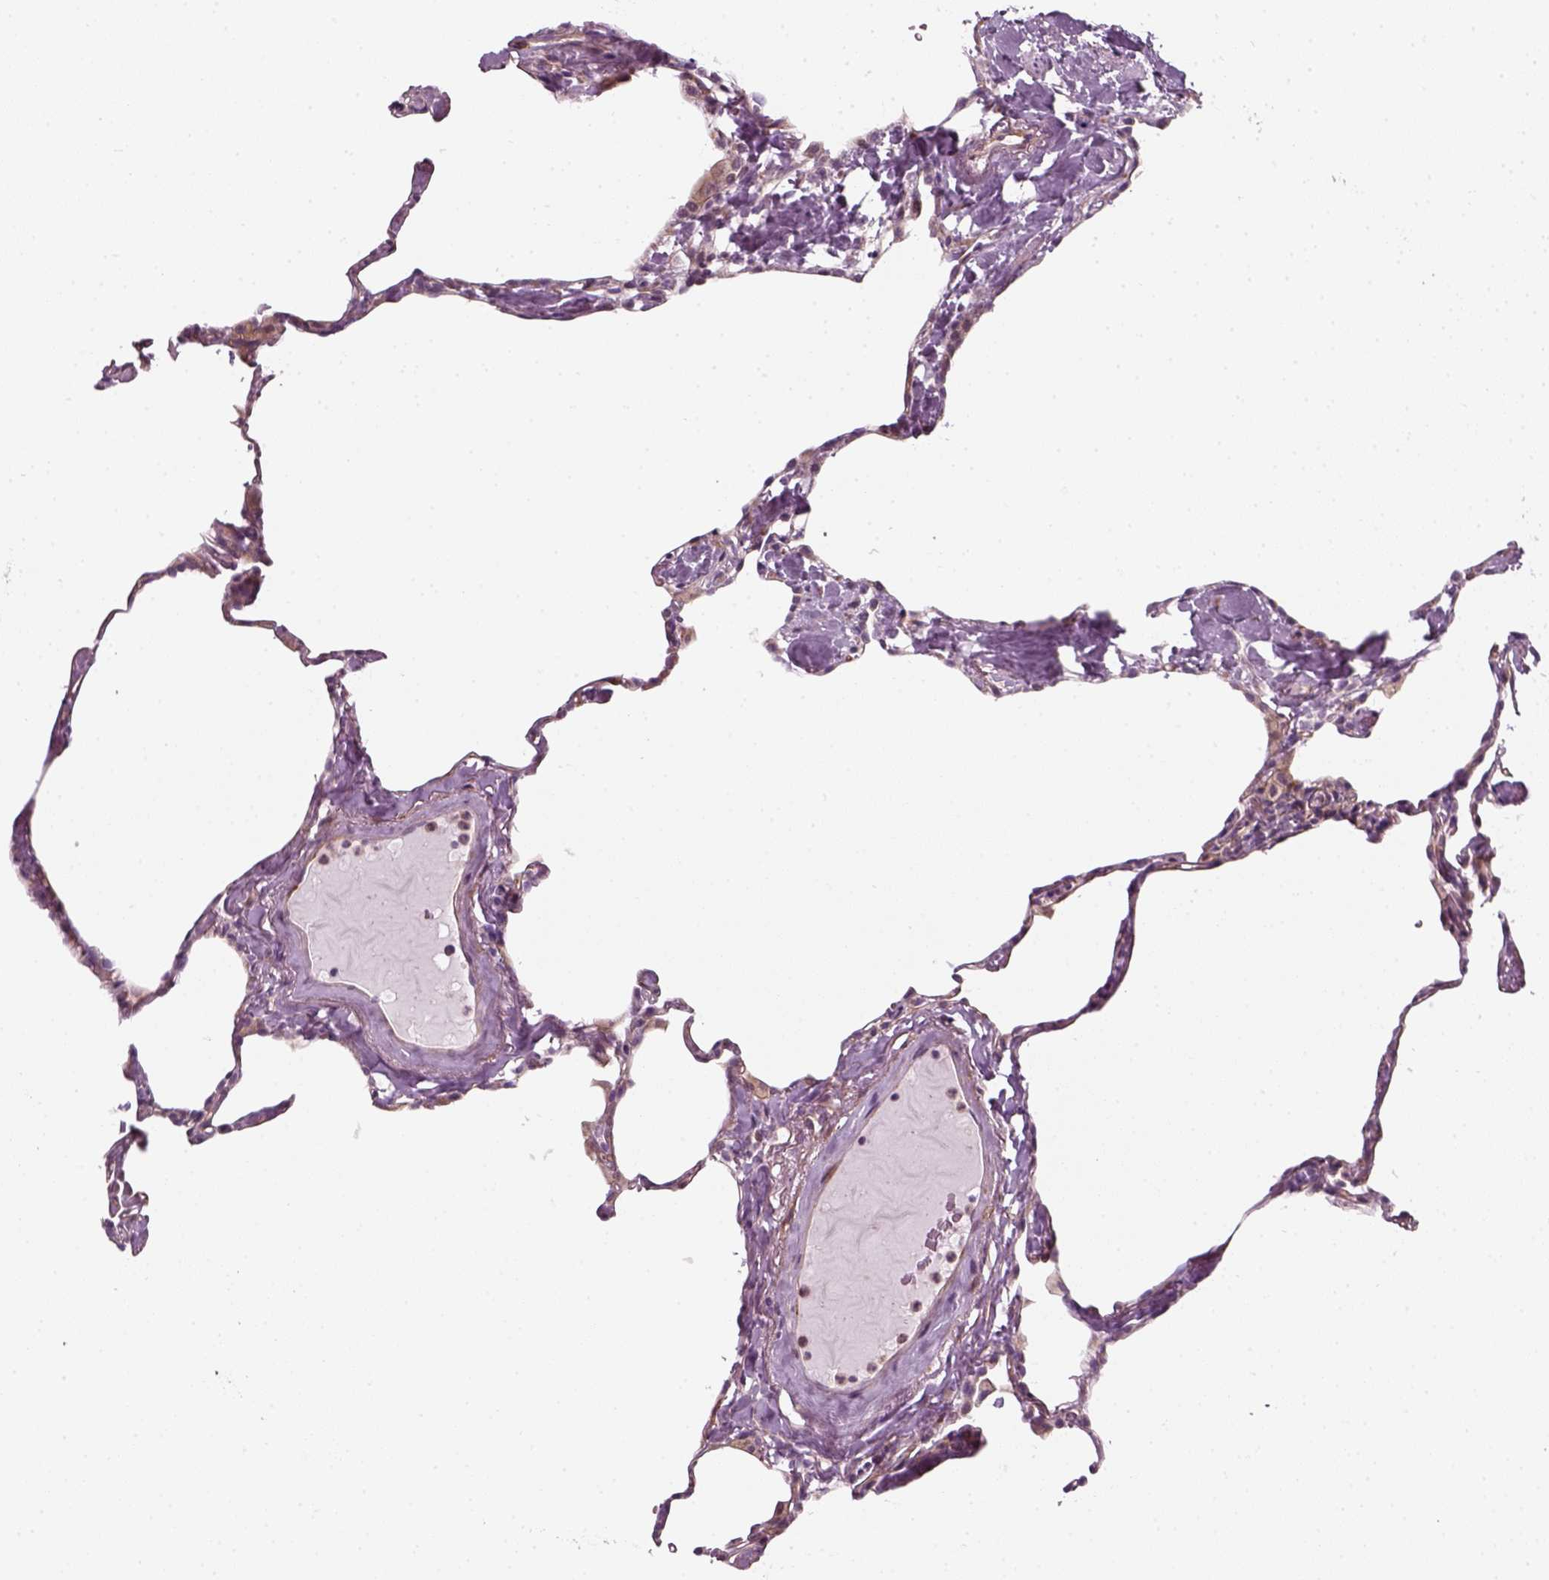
{"staining": {"intensity": "weak", "quantity": "<25%", "location": "cytoplasmic/membranous"}, "tissue": "lung", "cell_type": "Alveolar cells", "image_type": "normal", "snomed": [{"axis": "morphology", "description": "Normal tissue, NOS"}, {"axis": "topography", "description": "Lung"}], "caption": "Immunohistochemistry photomicrograph of benign lung: lung stained with DAB (3,3'-diaminobenzidine) exhibits no significant protein expression in alveolar cells.", "gene": "DNASE1L1", "patient": {"sex": "male", "age": 65}}